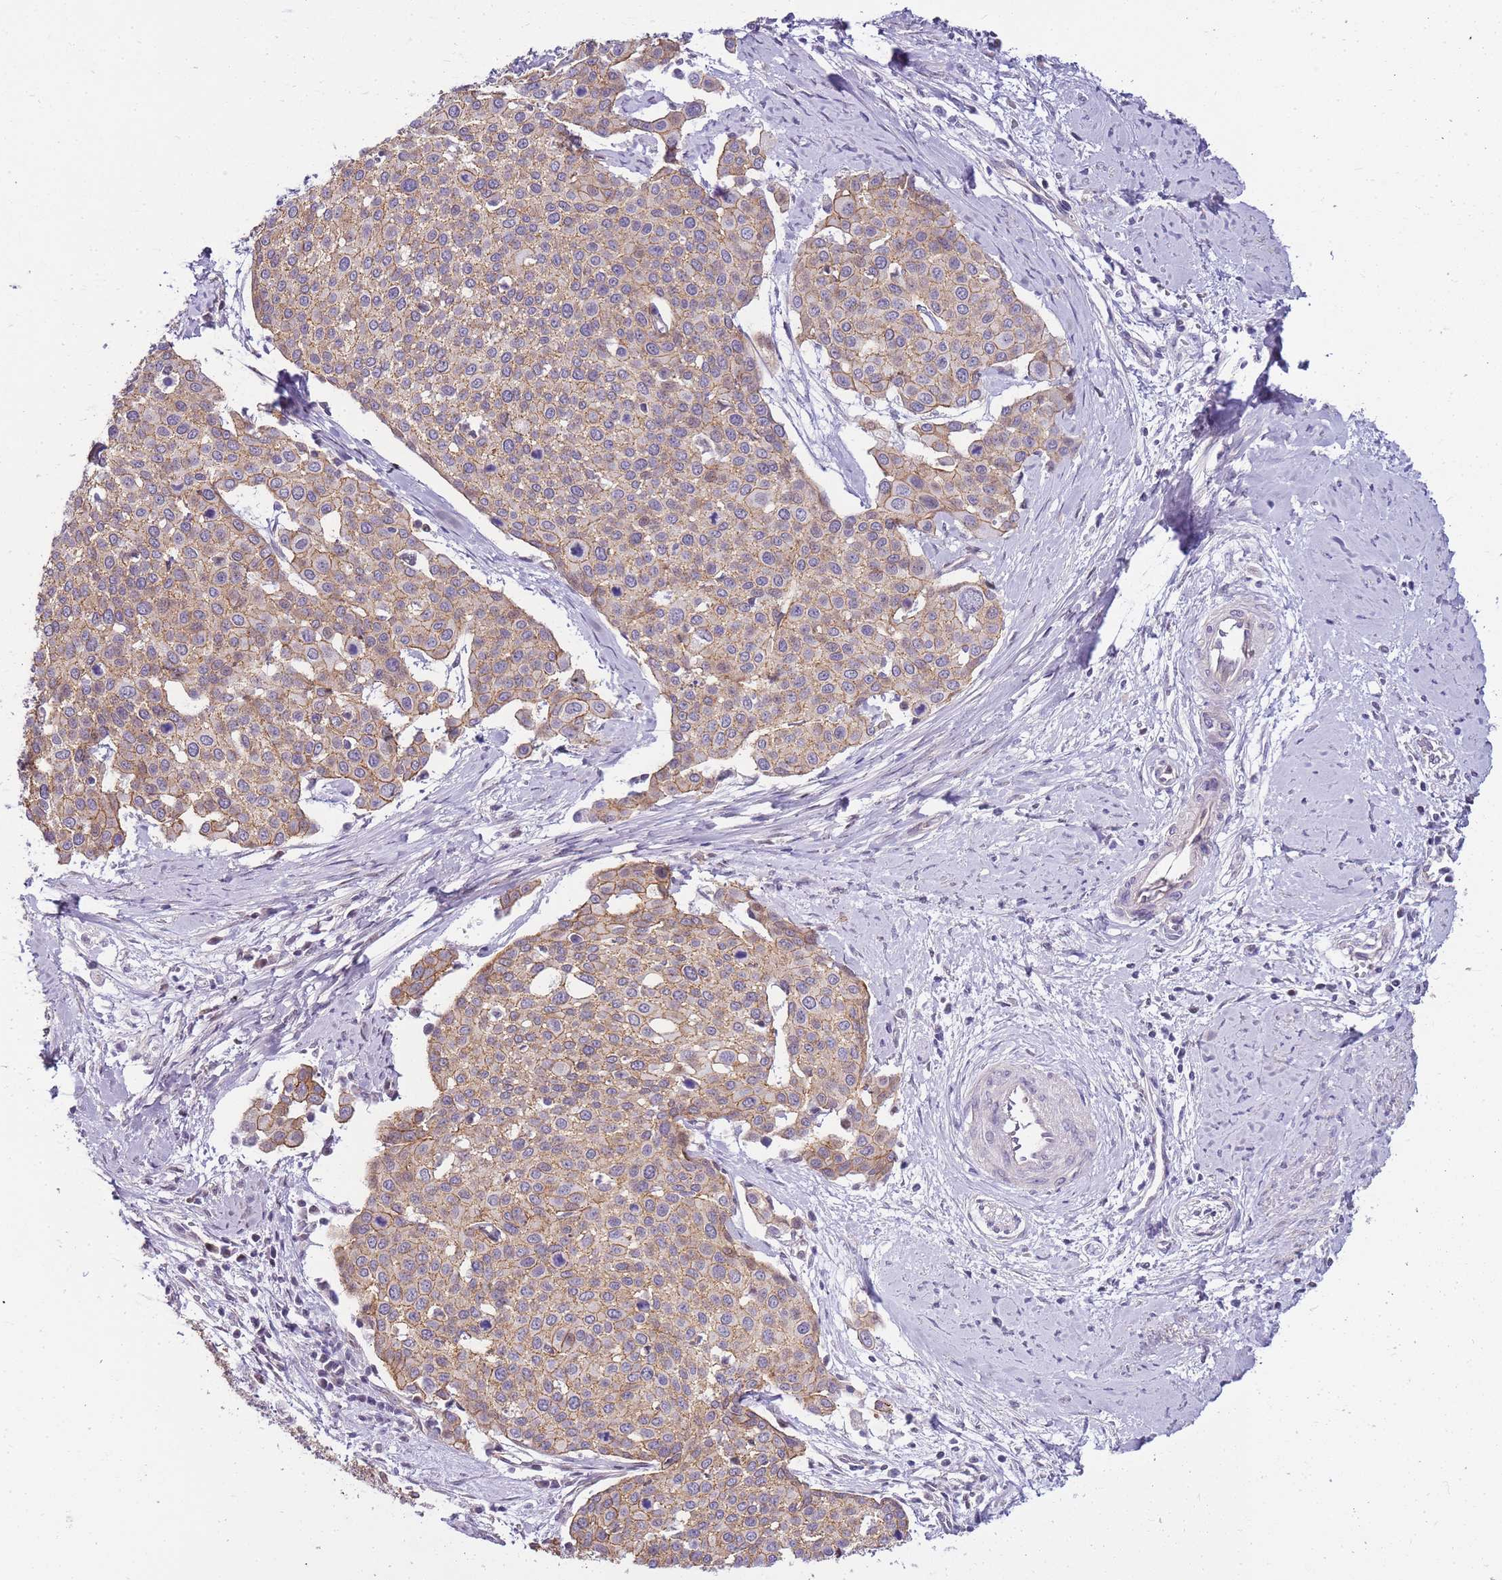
{"staining": {"intensity": "weak", "quantity": ">75%", "location": "cytoplasmic/membranous"}, "tissue": "cervical cancer", "cell_type": "Tumor cells", "image_type": "cancer", "snomed": [{"axis": "morphology", "description": "Squamous cell carcinoma, NOS"}, {"axis": "topography", "description": "Cervix"}], "caption": "IHC staining of cervical cancer, which shows low levels of weak cytoplasmic/membranous expression in about >75% of tumor cells indicating weak cytoplasmic/membranous protein staining. The staining was performed using DAB (brown) for protein detection and nuclei were counterstained in hematoxylin (blue).", "gene": "CLBA1", "patient": {"sex": "female", "age": 44}}